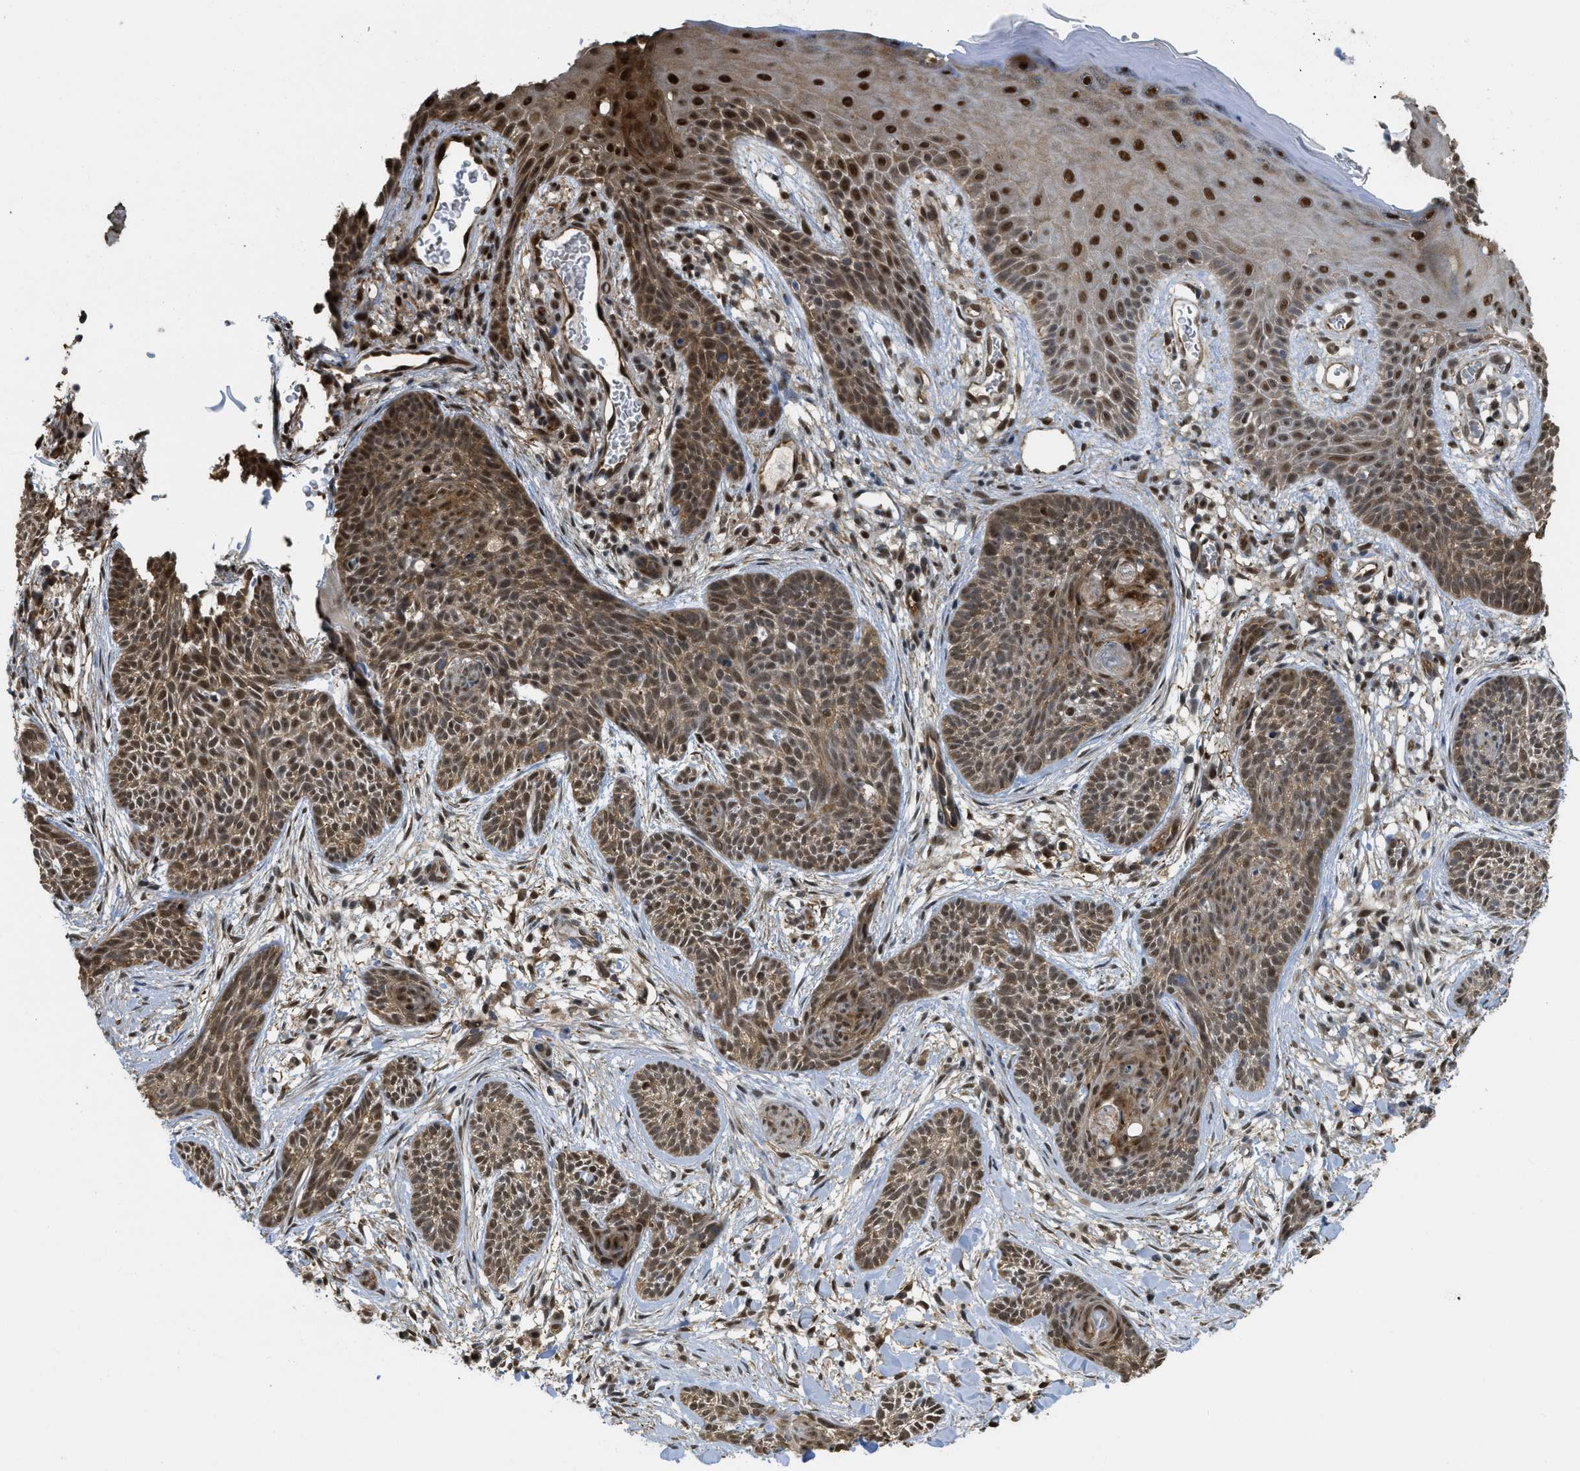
{"staining": {"intensity": "moderate", "quantity": ">75%", "location": "cytoplasmic/membranous,nuclear"}, "tissue": "skin cancer", "cell_type": "Tumor cells", "image_type": "cancer", "snomed": [{"axis": "morphology", "description": "Basal cell carcinoma"}, {"axis": "topography", "description": "Skin"}], "caption": "Immunohistochemical staining of human skin cancer (basal cell carcinoma) reveals moderate cytoplasmic/membranous and nuclear protein positivity in about >75% of tumor cells.", "gene": "PSMC5", "patient": {"sex": "female", "age": 59}}